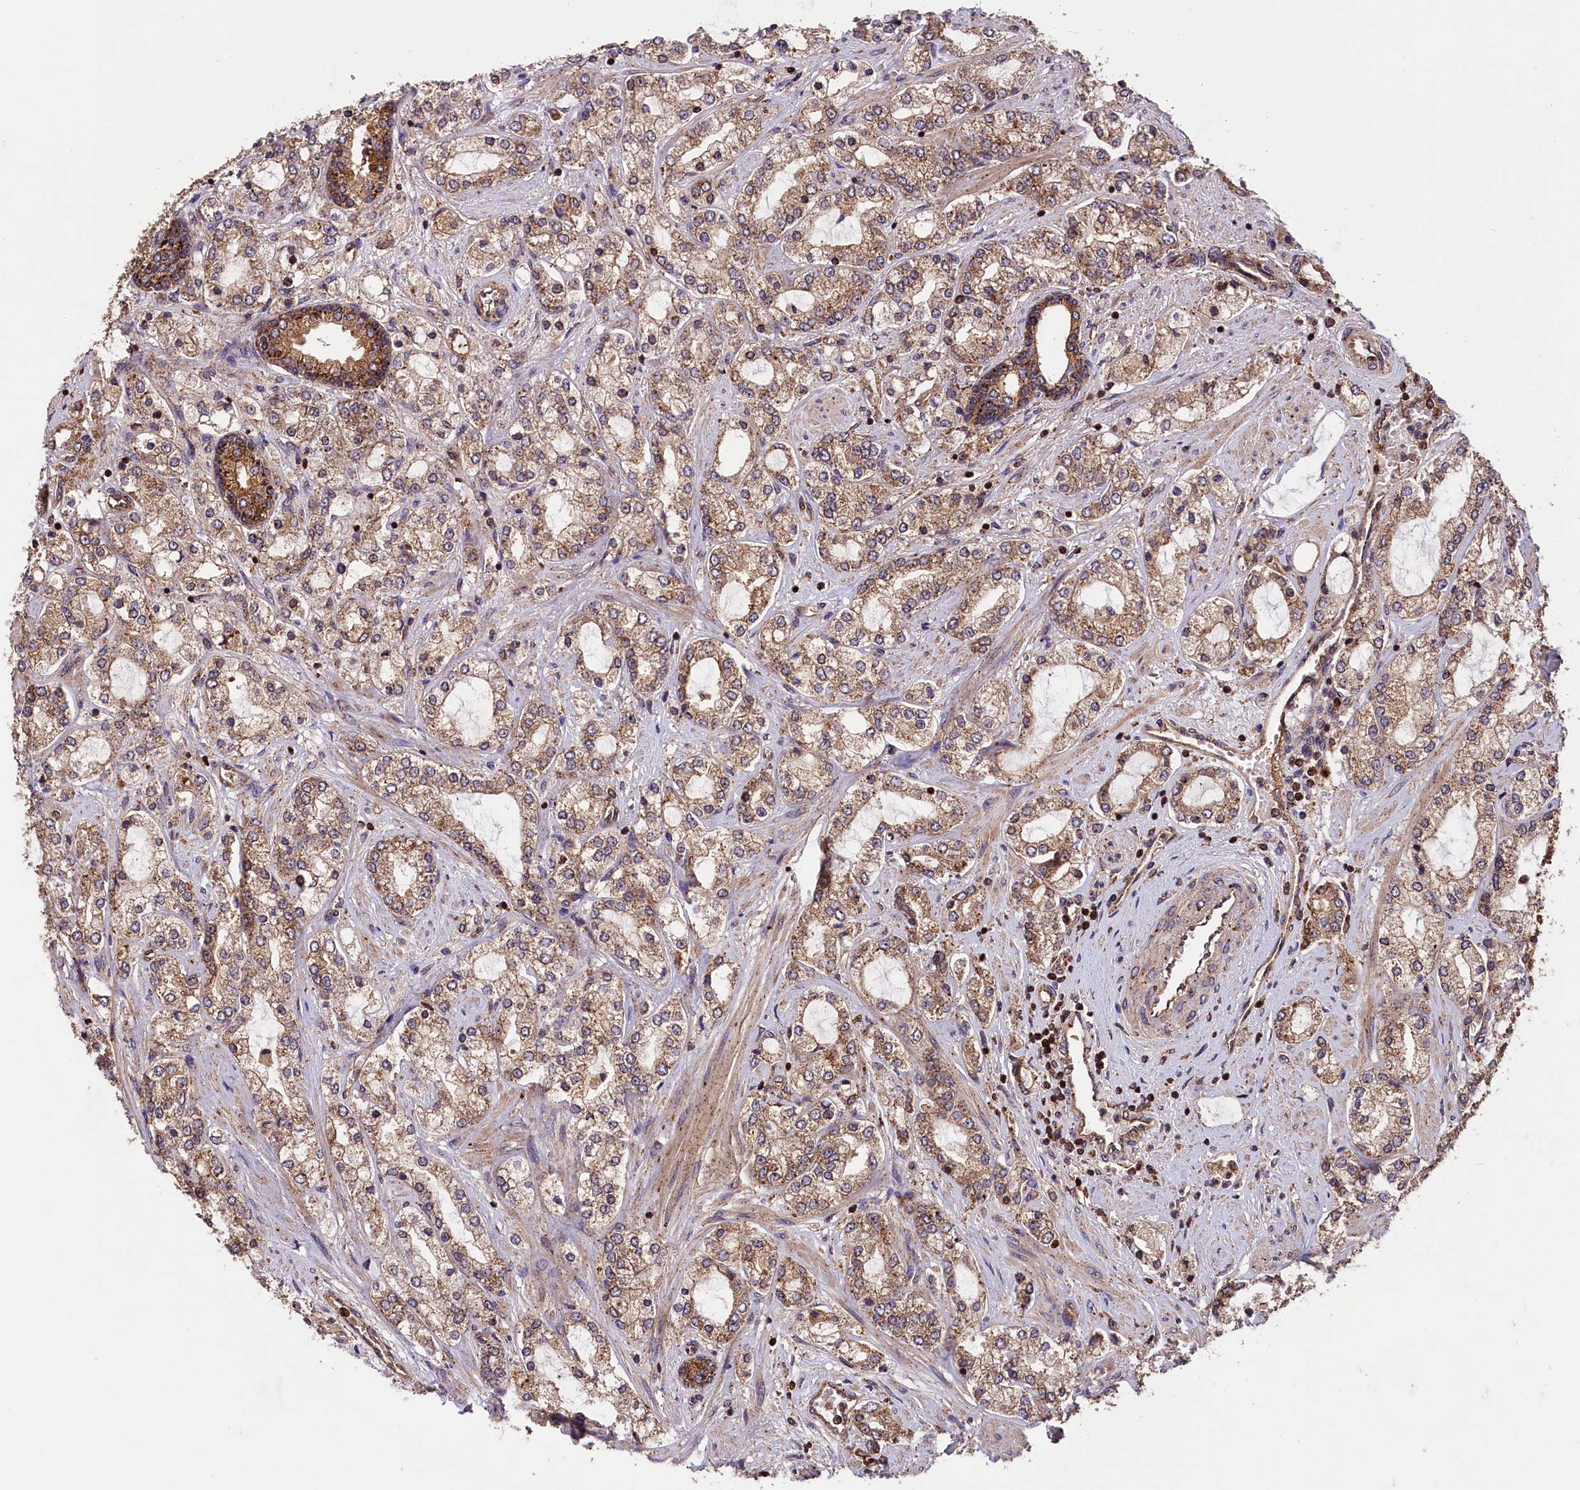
{"staining": {"intensity": "moderate", "quantity": ">75%", "location": "cytoplasmic/membranous"}, "tissue": "prostate cancer", "cell_type": "Tumor cells", "image_type": "cancer", "snomed": [{"axis": "morphology", "description": "Adenocarcinoma, High grade"}, {"axis": "topography", "description": "Prostate"}], "caption": "This is an image of immunohistochemistry staining of prostate cancer (adenocarcinoma (high-grade)), which shows moderate expression in the cytoplasmic/membranous of tumor cells.", "gene": "IST1", "patient": {"sex": "male", "age": 64}}